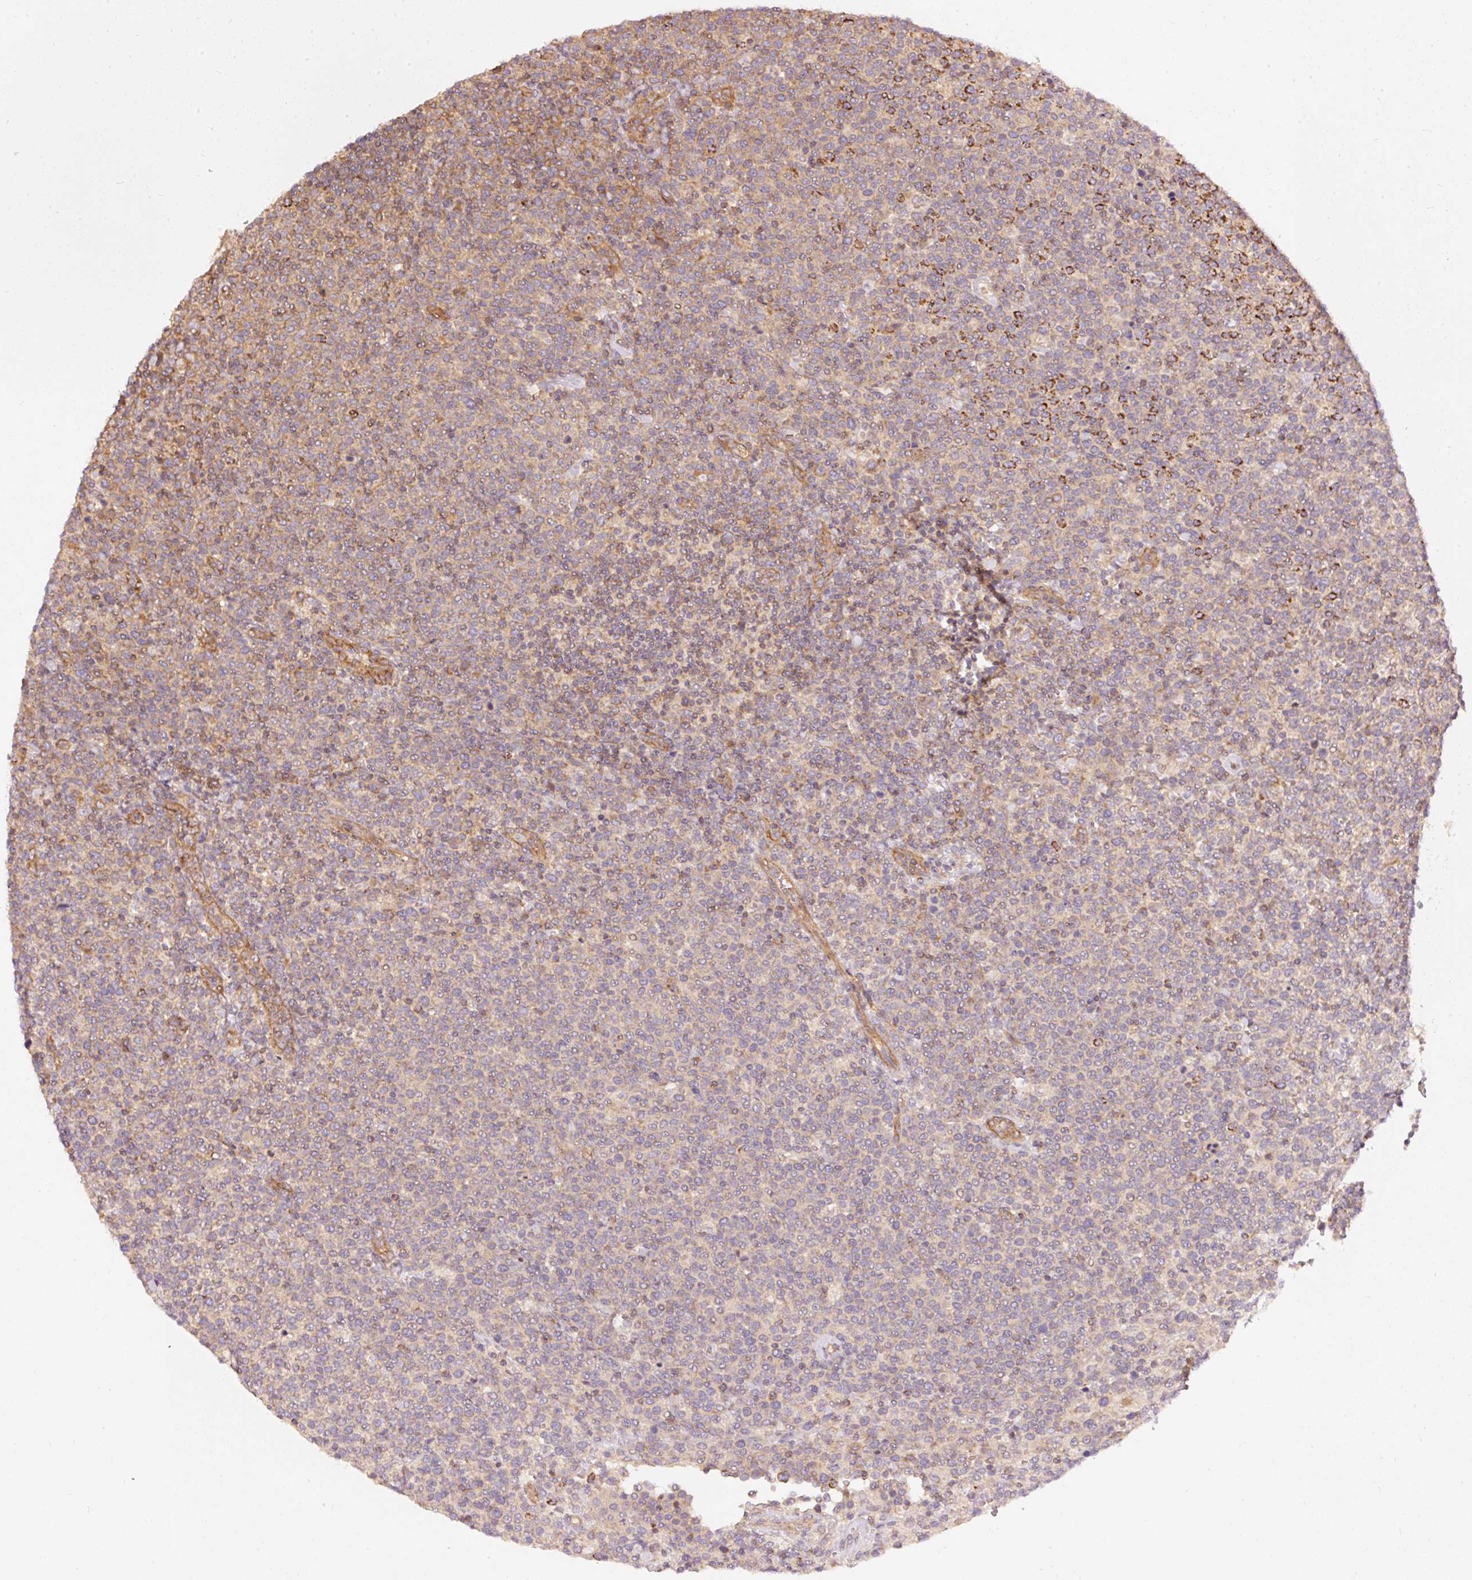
{"staining": {"intensity": "moderate", "quantity": "<25%", "location": "cytoplasmic/membranous"}, "tissue": "lymphoma", "cell_type": "Tumor cells", "image_type": "cancer", "snomed": [{"axis": "morphology", "description": "Malignant lymphoma, non-Hodgkin's type, High grade"}, {"axis": "topography", "description": "Lymph node"}], "caption": "This histopathology image exhibits immunohistochemistry (IHC) staining of malignant lymphoma, non-Hodgkin's type (high-grade), with low moderate cytoplasmic/membranous staining in approximately <25% of tumor cells.", "gene": "ADCY4", "patient": {"sex": "male", "age": 61}}